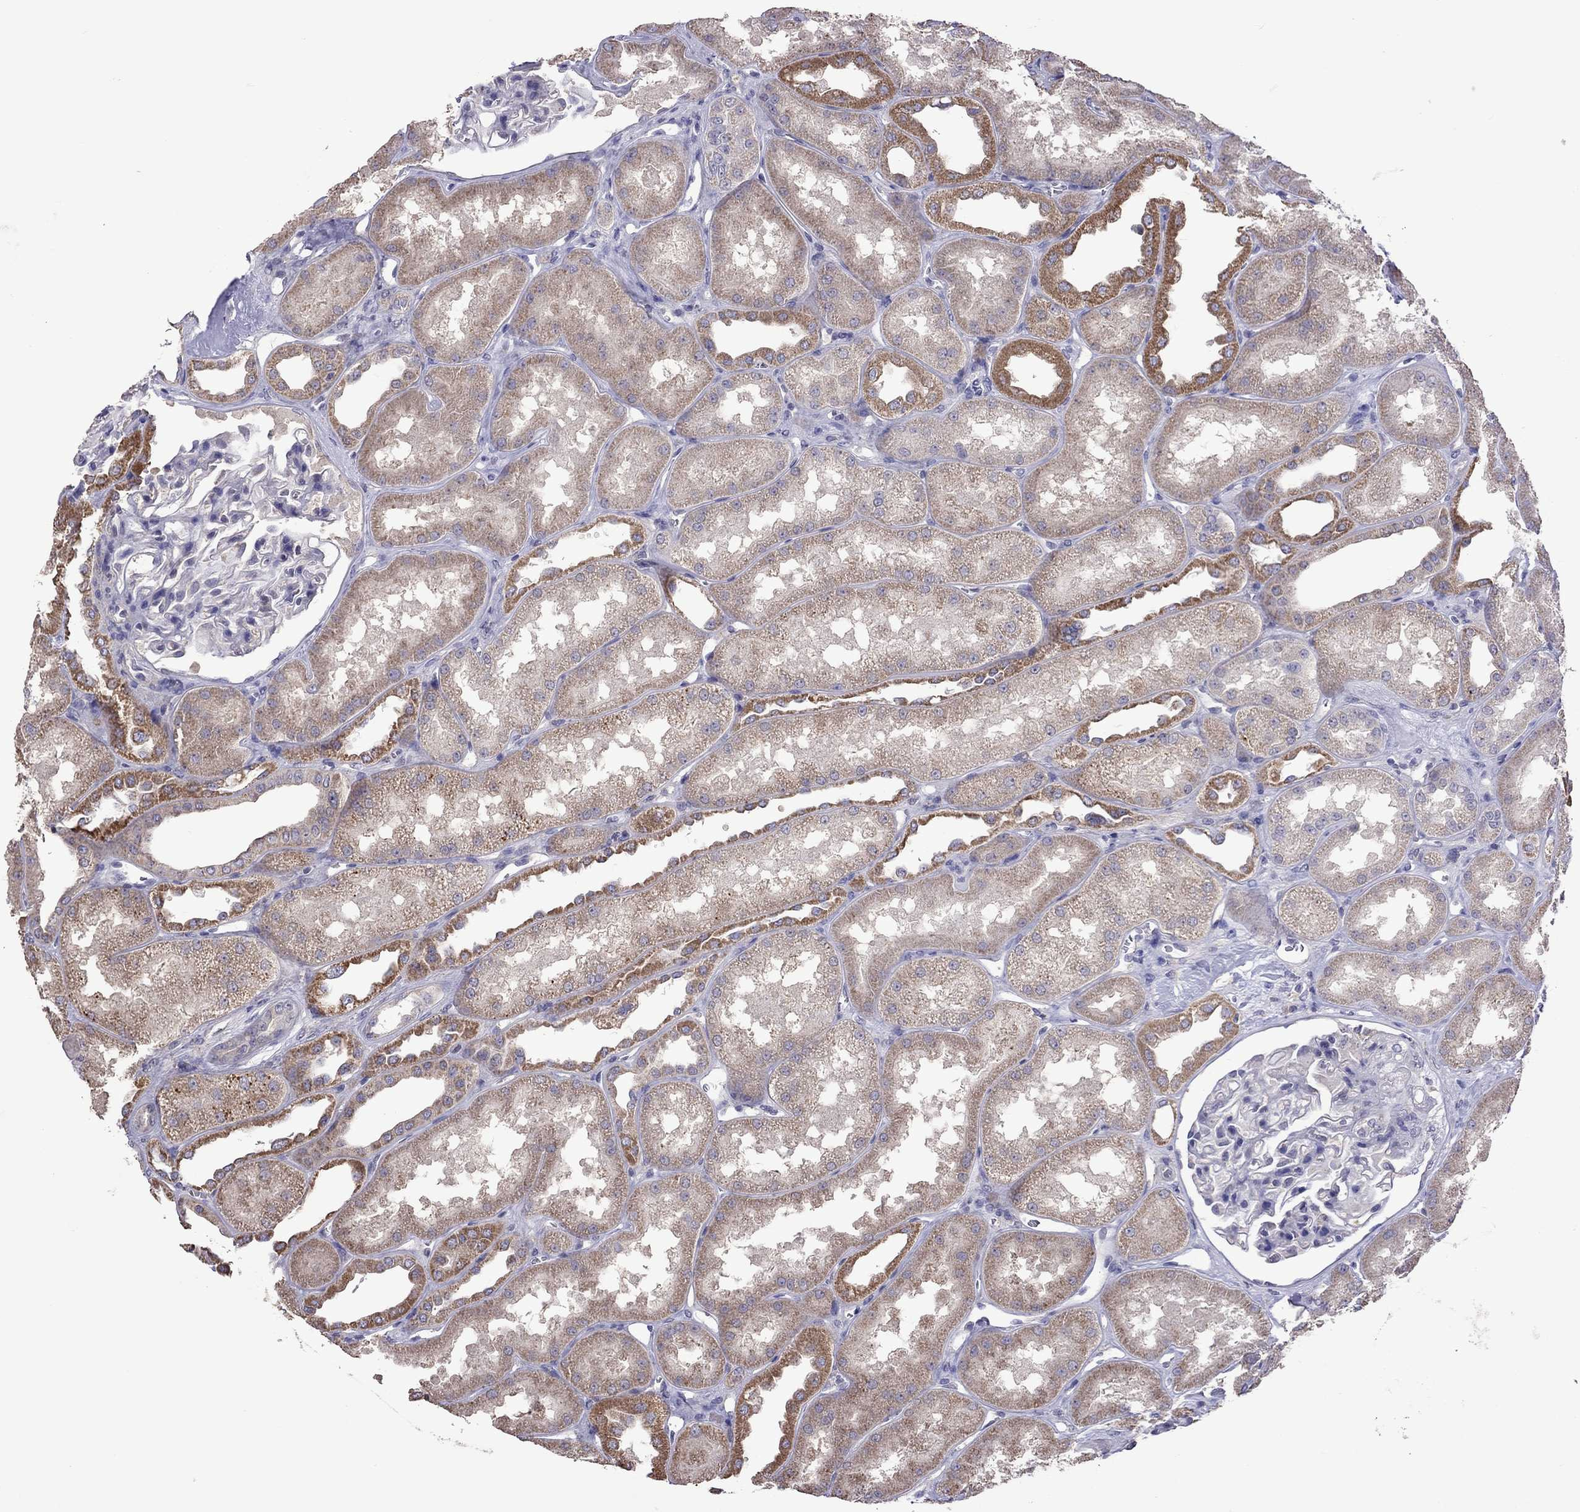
{"staining": {"intensity": "negative", "quantity": "none", "location": "none"}, "tissue": "kidney", "cell_type": "Cells in glomeruli", "image_type": "normal", "snomed": [{"axis": "morphology", "description": "Normal tissue, NOS"}, {"axis": "topography", "description": "Kidney"}], "caption": "Human kidney stained for a protein using IHC reveals no positivity in cells in glomeruli.", "gene": "RTP5", "patient": {"sex": "male", "age": 61}}